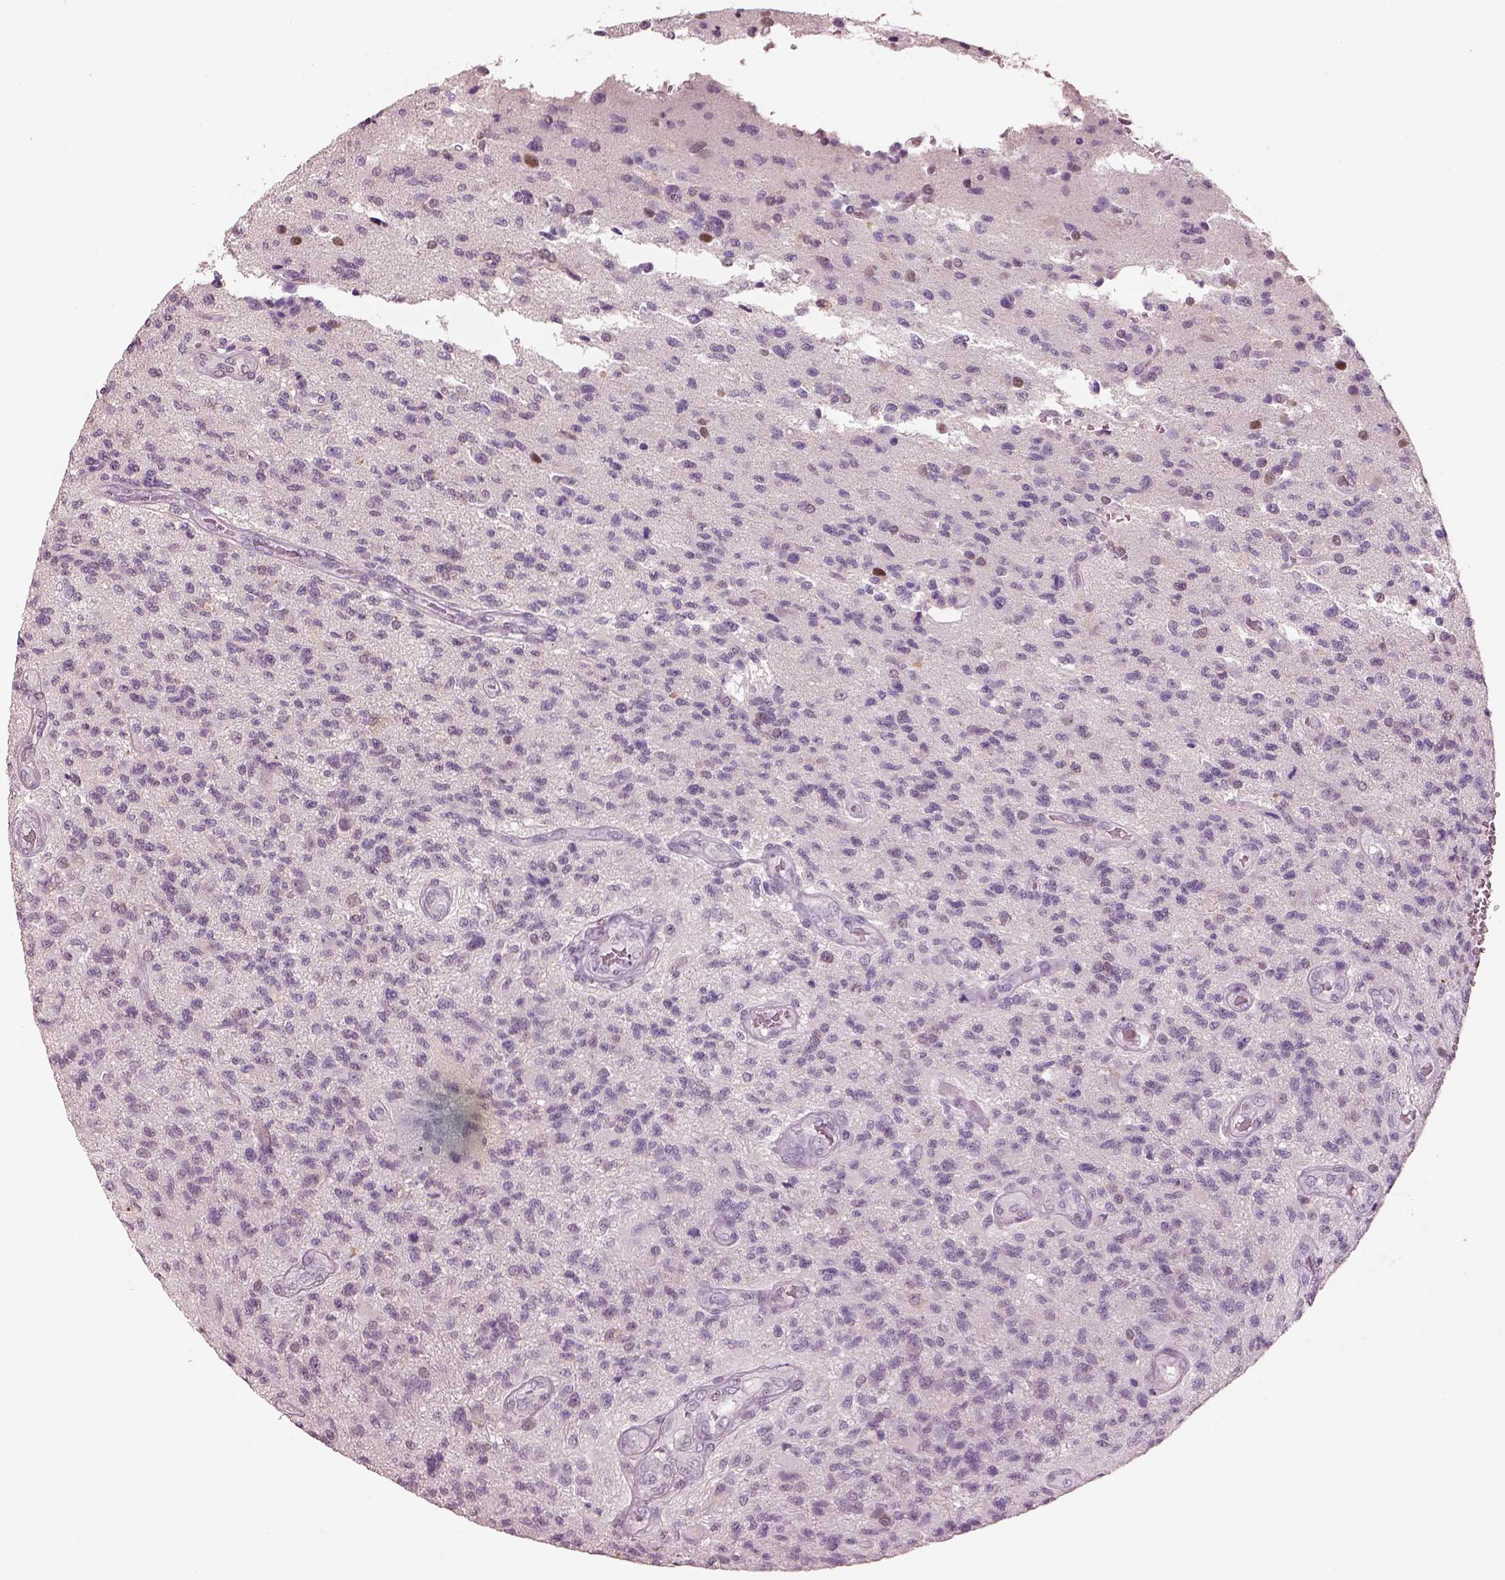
{"staining": {"intensity": "negative", "quantity": "none", "location": "none"}, "tissue": "glioma", "cell_type": "Tumor cells", "image_type": "cancer", "snomed": [{"axis": "morphology", "description": "Glioma, malignant, High grade"}, {"axis": "topography", "description": "Brain"}], "caption": "This is an IHC micrograph of human malignant glioma (high-grade). There is no positivity in tumor cells.", "gene": "ELSPBP1", "patient": {"sex": "male", "age": 56}}